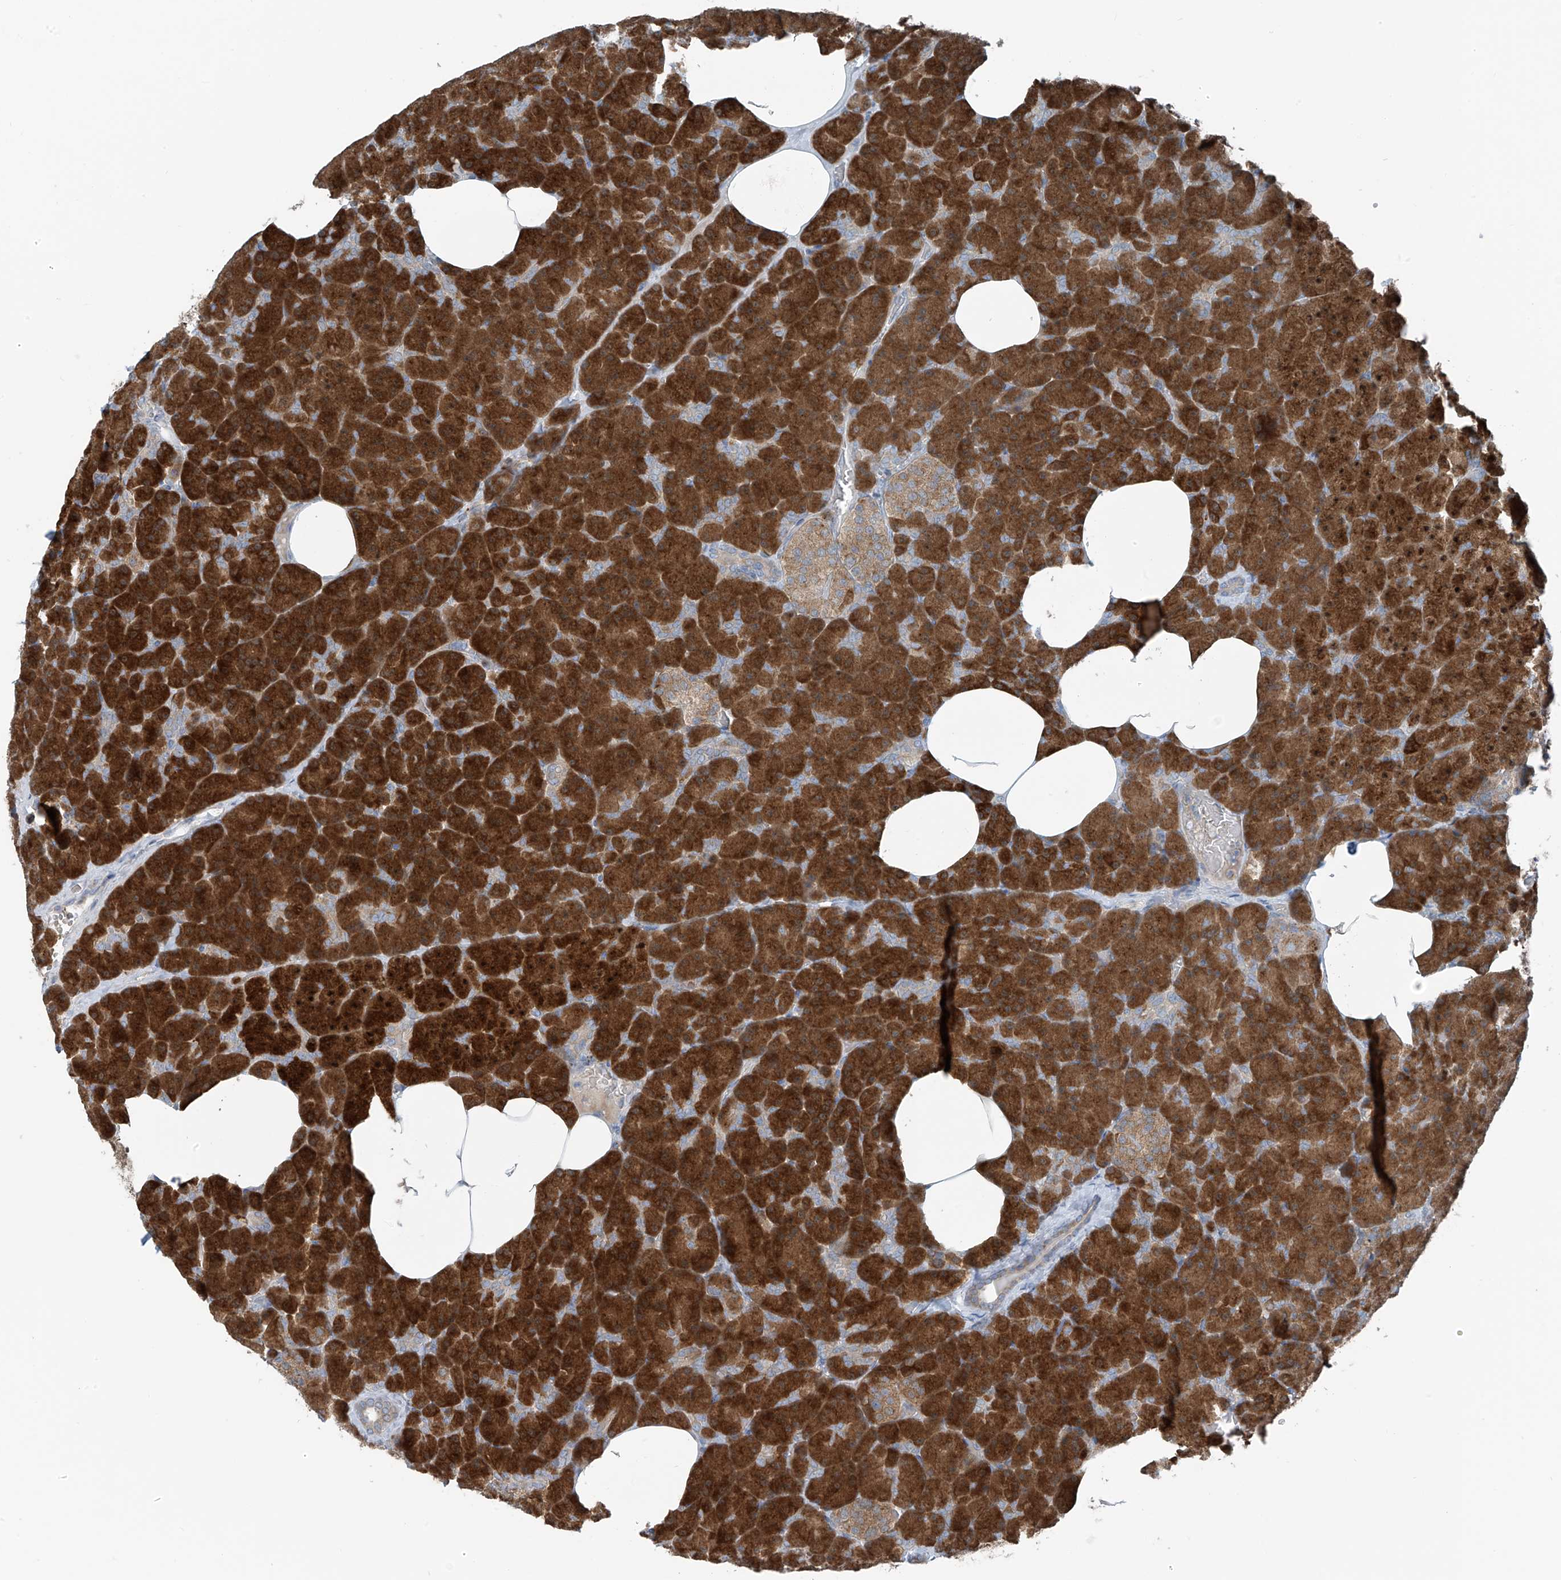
{"staining": {"intensity": "strong", "quantity": ">75%", "location": "cytoplasmic/membranous"}, "tissue": "pancreas", "cell_type": "Exocrine glandular cells", "image_type": "normal", "snomed": [{"axis": "morphology", "description": "Normal tissue, NOS"}, {"axis": "morphology", "description": "Carcinoid, malignant, NOS"}, {"axis": "topography", "description": "Pancreas"}], "caption": "Normal pancreas reveals strong cytoplasmic/membranous staining in about >75% of exocrine glandular cells, visualized by immunohistochemistry.", "gene": "SLC12A6", "patient": {"sex": "female", "age": 35}}